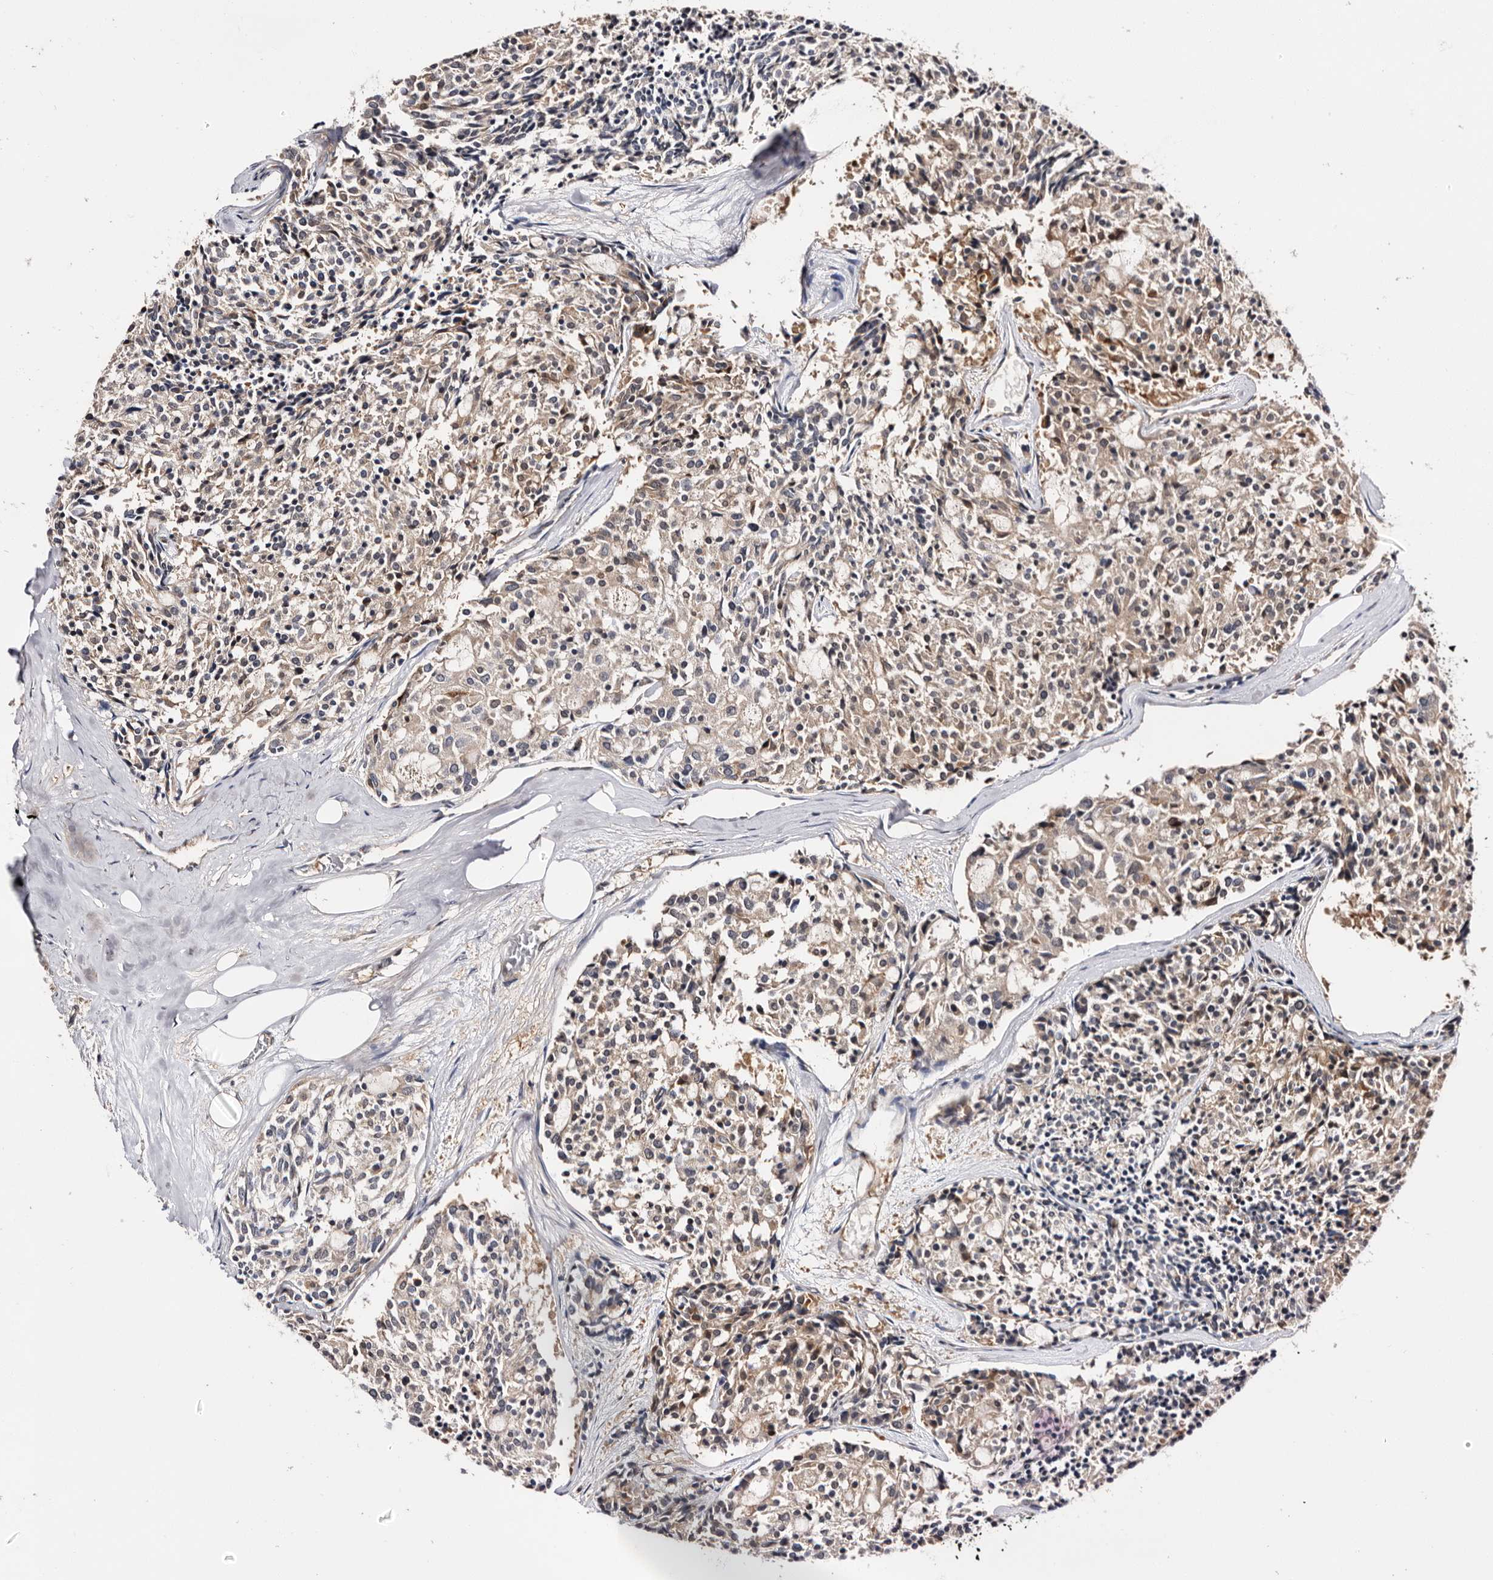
{"staining": {"intensity": "weak", "quantity": "<25%", "location": "cytoplasmic/membranous,nuclear"}, "tissue": "carcinoid", "cell_type": "Tumor cells", "image_type": "cancer", "snomed": [{"axis": "morphology", "description": "Carcinoid, malignant, NOS"}, {"axis": "topography", "description": "Pancreas"}], "caption": "Micrograph shows no significant protein positivity in tumor cells of carcinoid. (Brightfield microscopy of DAB immunohistochemistry (IHC) at high magnification).", "gene": "TP53I3", "patient": {"sex": "female", "age": 54}}